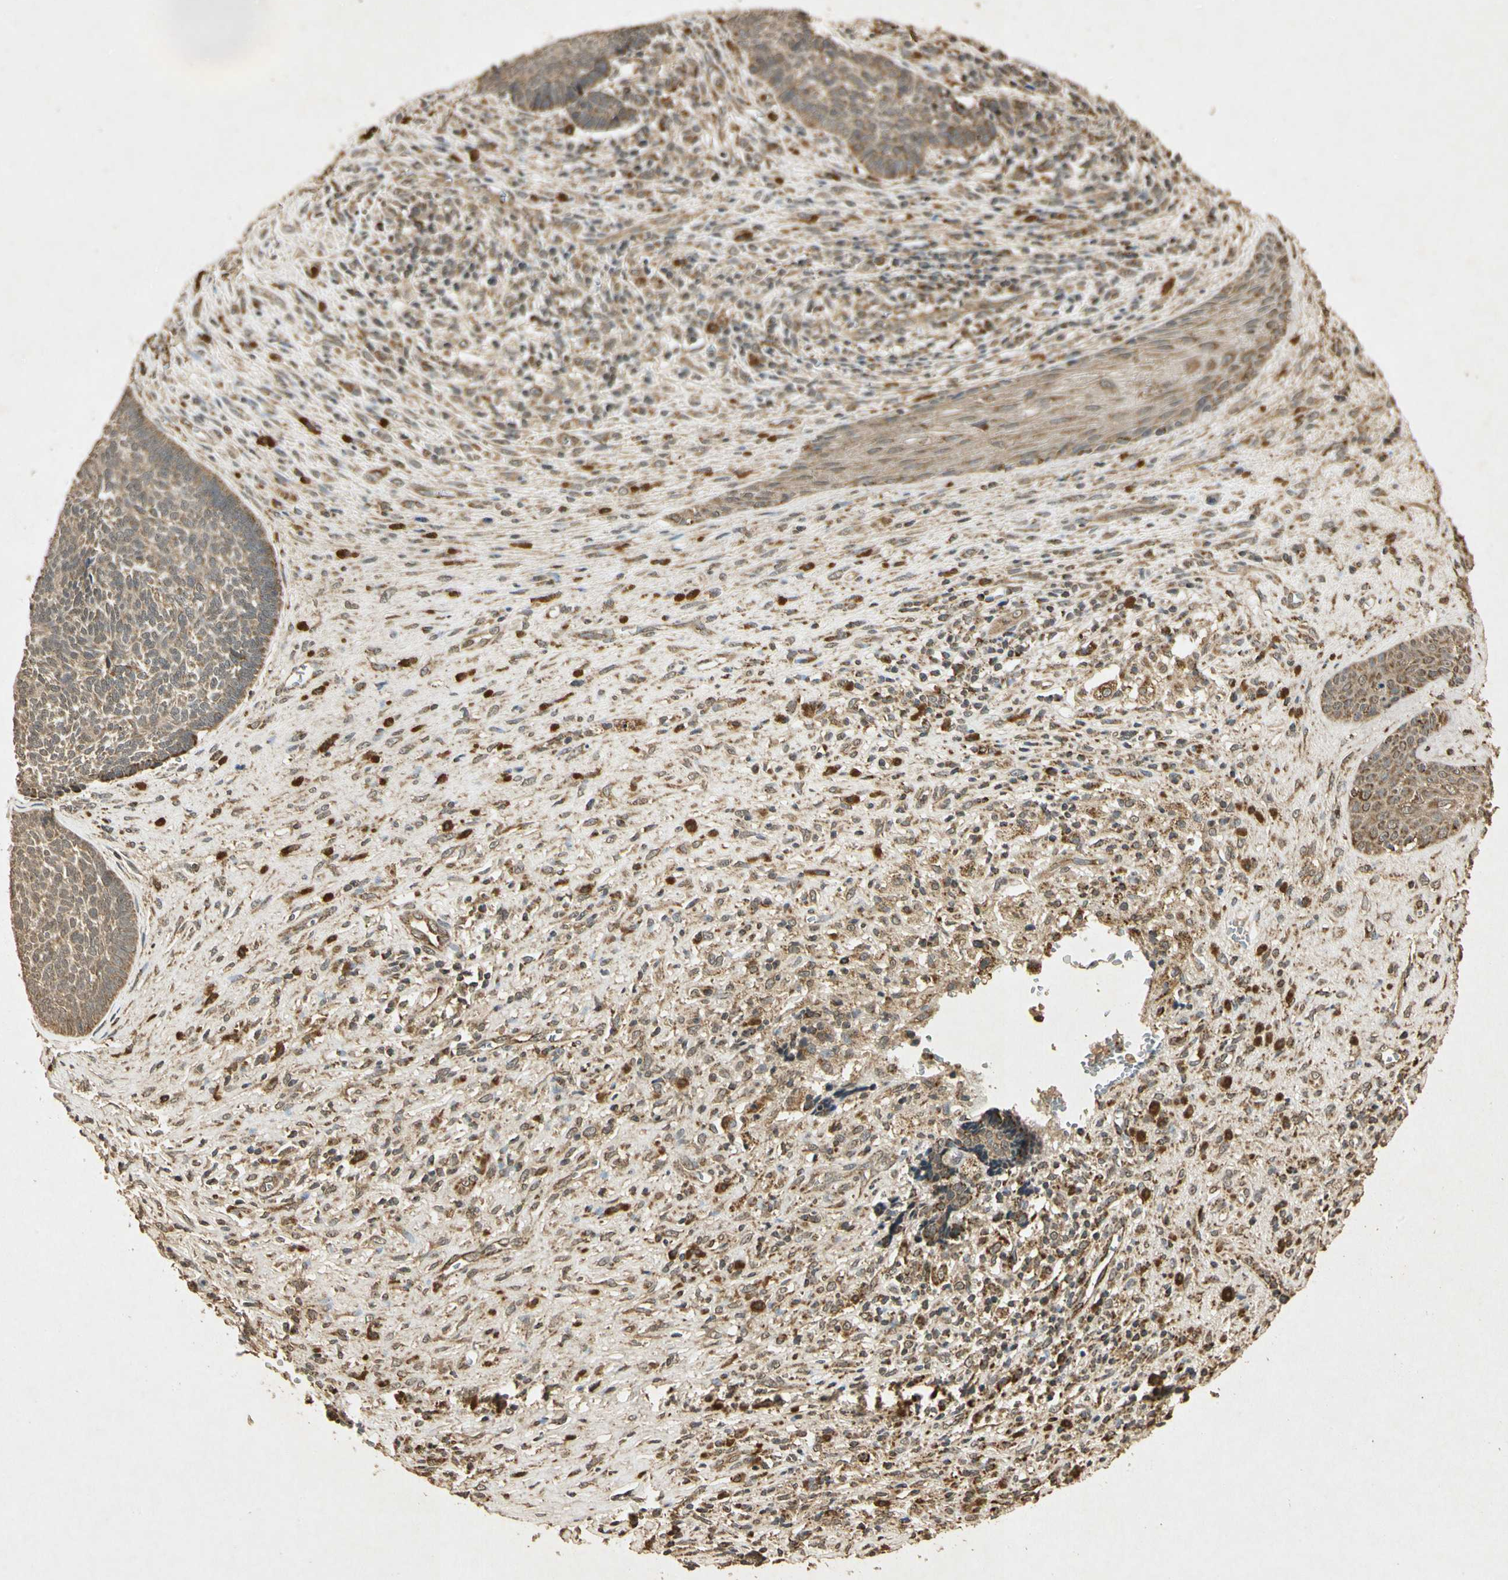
{"staining": {"intensity": "weak", "quantity": ">75%", "location": "cytoplasmic/membranous"}, "tissue": "skin cancer", "cell_type": "Tumor cells", "image_type": "cancer", "snomed": [{"axis": "morphology", "description": "Basal cell carcinoma"}, {"axis": "topography", "description": "Skin"}], "caption": "High-power microscopy captured an immunohistochemistry image of skin cancer (basal cell carcinoma), revealing weak cytoplasmic/membranous expression in approximately >75% of tumor cells.", "gene": "PRDX3", "patient": {"sex": "male", "age": 84}}